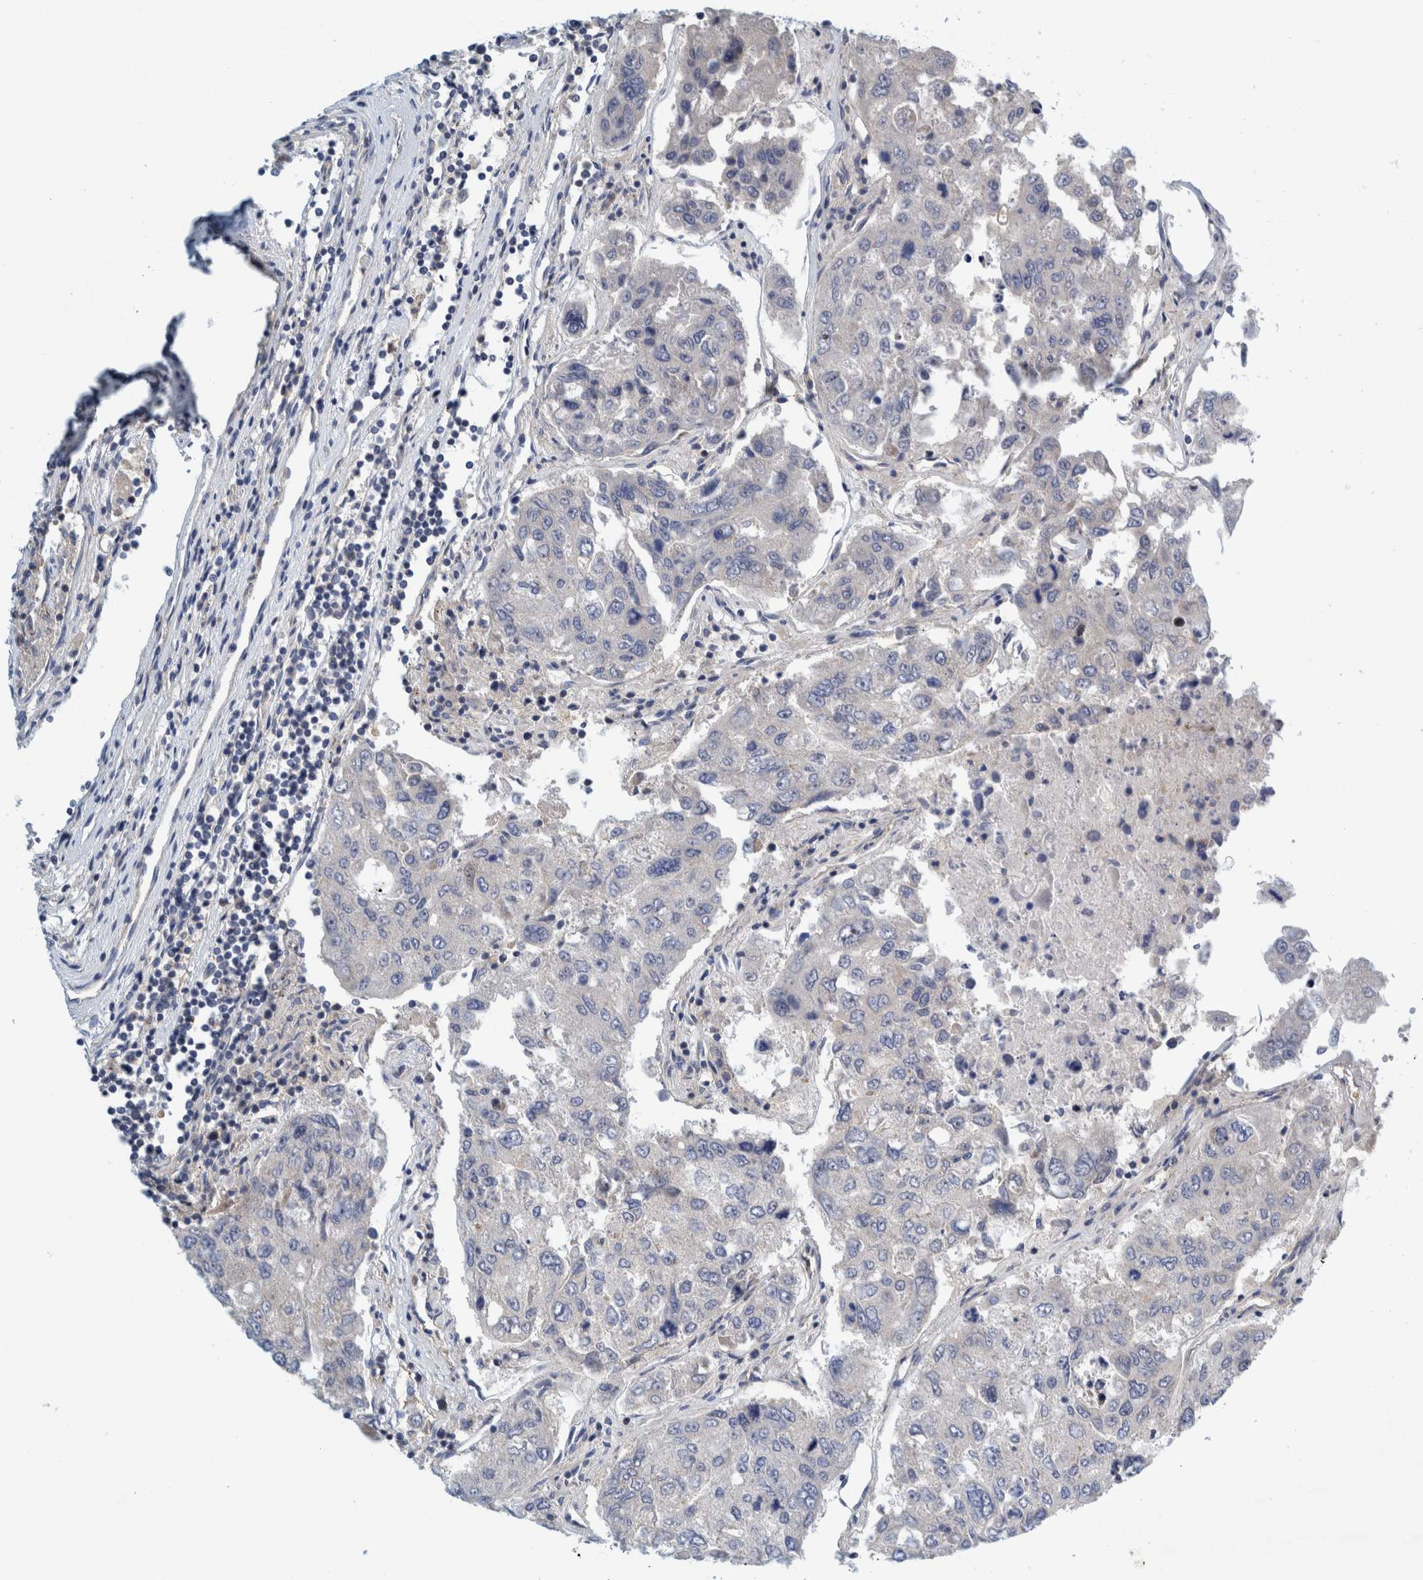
{"staining": {"intensity": "negative", "quantity": "none", "location": "none"}, "tissue": "urothelial cancer", "cell_type": "Tumor cells", "image_type": "cancer", "snomed": [{"axis": "morphology", "description": "Urothelial carcinoma, High grade"}, {"axis": "topography", "description": "Lymph node"}, {"axis": "topography", "description": "Urinary bladder"}], "caption": "This is a image of immunohistochemistry (IHC) staining of urothelial cancer, which shows no positivity in tumor cells.", "gene": "ZNF324B", "patient": {"sex": "male", "age": 51}}